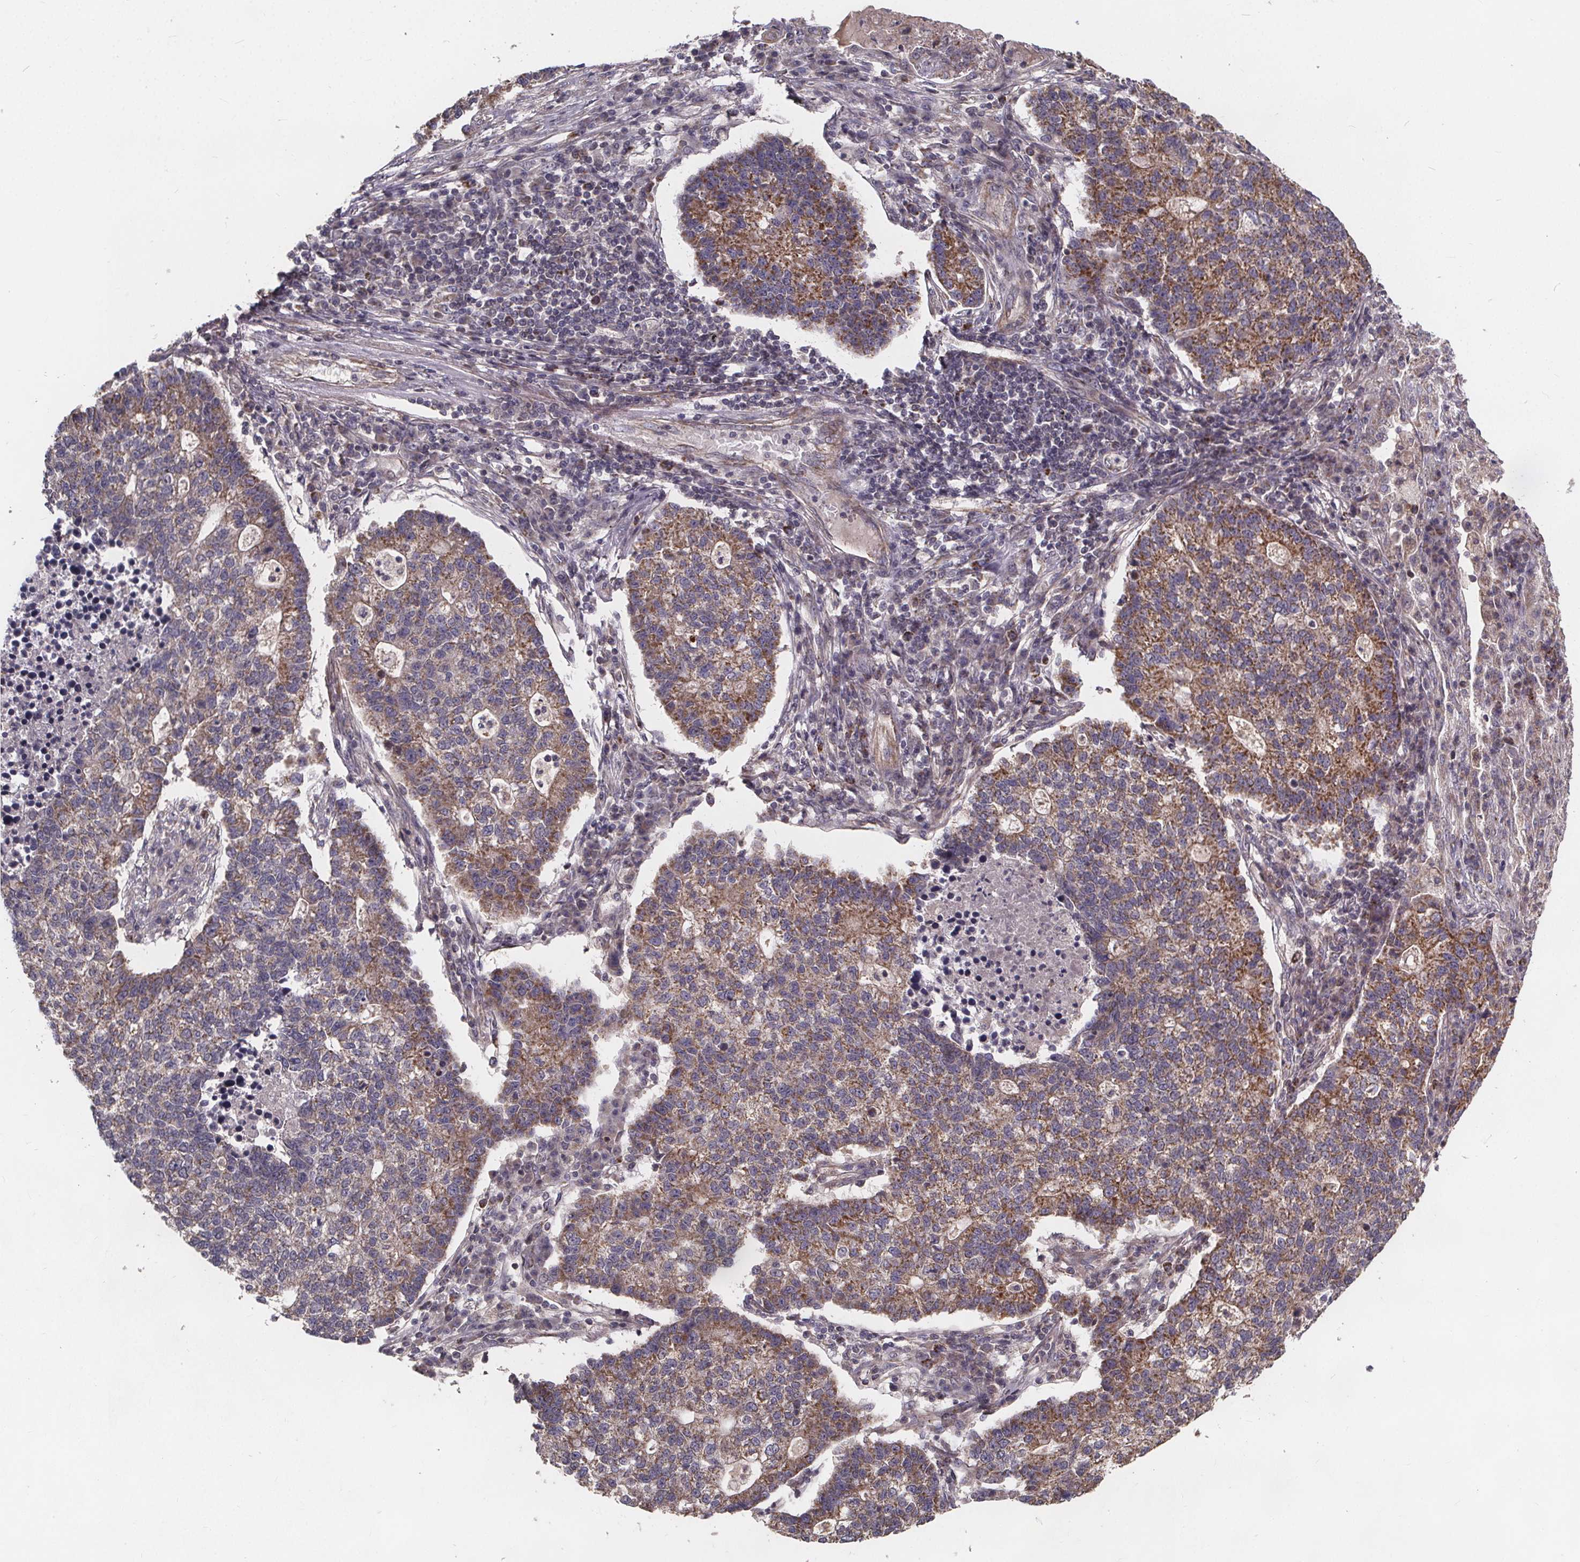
{"staining": {"intensity": "moderate", "quantity": "25%-75%", "location": "cytoplasmic/membranous"}, "tissue": "lung cancer", "cell_type": "Tumor cells", "image_type": "cancer", "snomed": [{"axis": "morphology", "description": "Adenocarcinoma, NOS"}, {"axis": "topography", "description": "Lung"}], "caption": "Lung cancer was stained to show a protein in brown. There is medium levels of moderate cytoplasmic/membranous expression in about 25%-75% of tumor cells.", "gene": "YME1L1", "patient": {"sex": "male", "age": 57}}